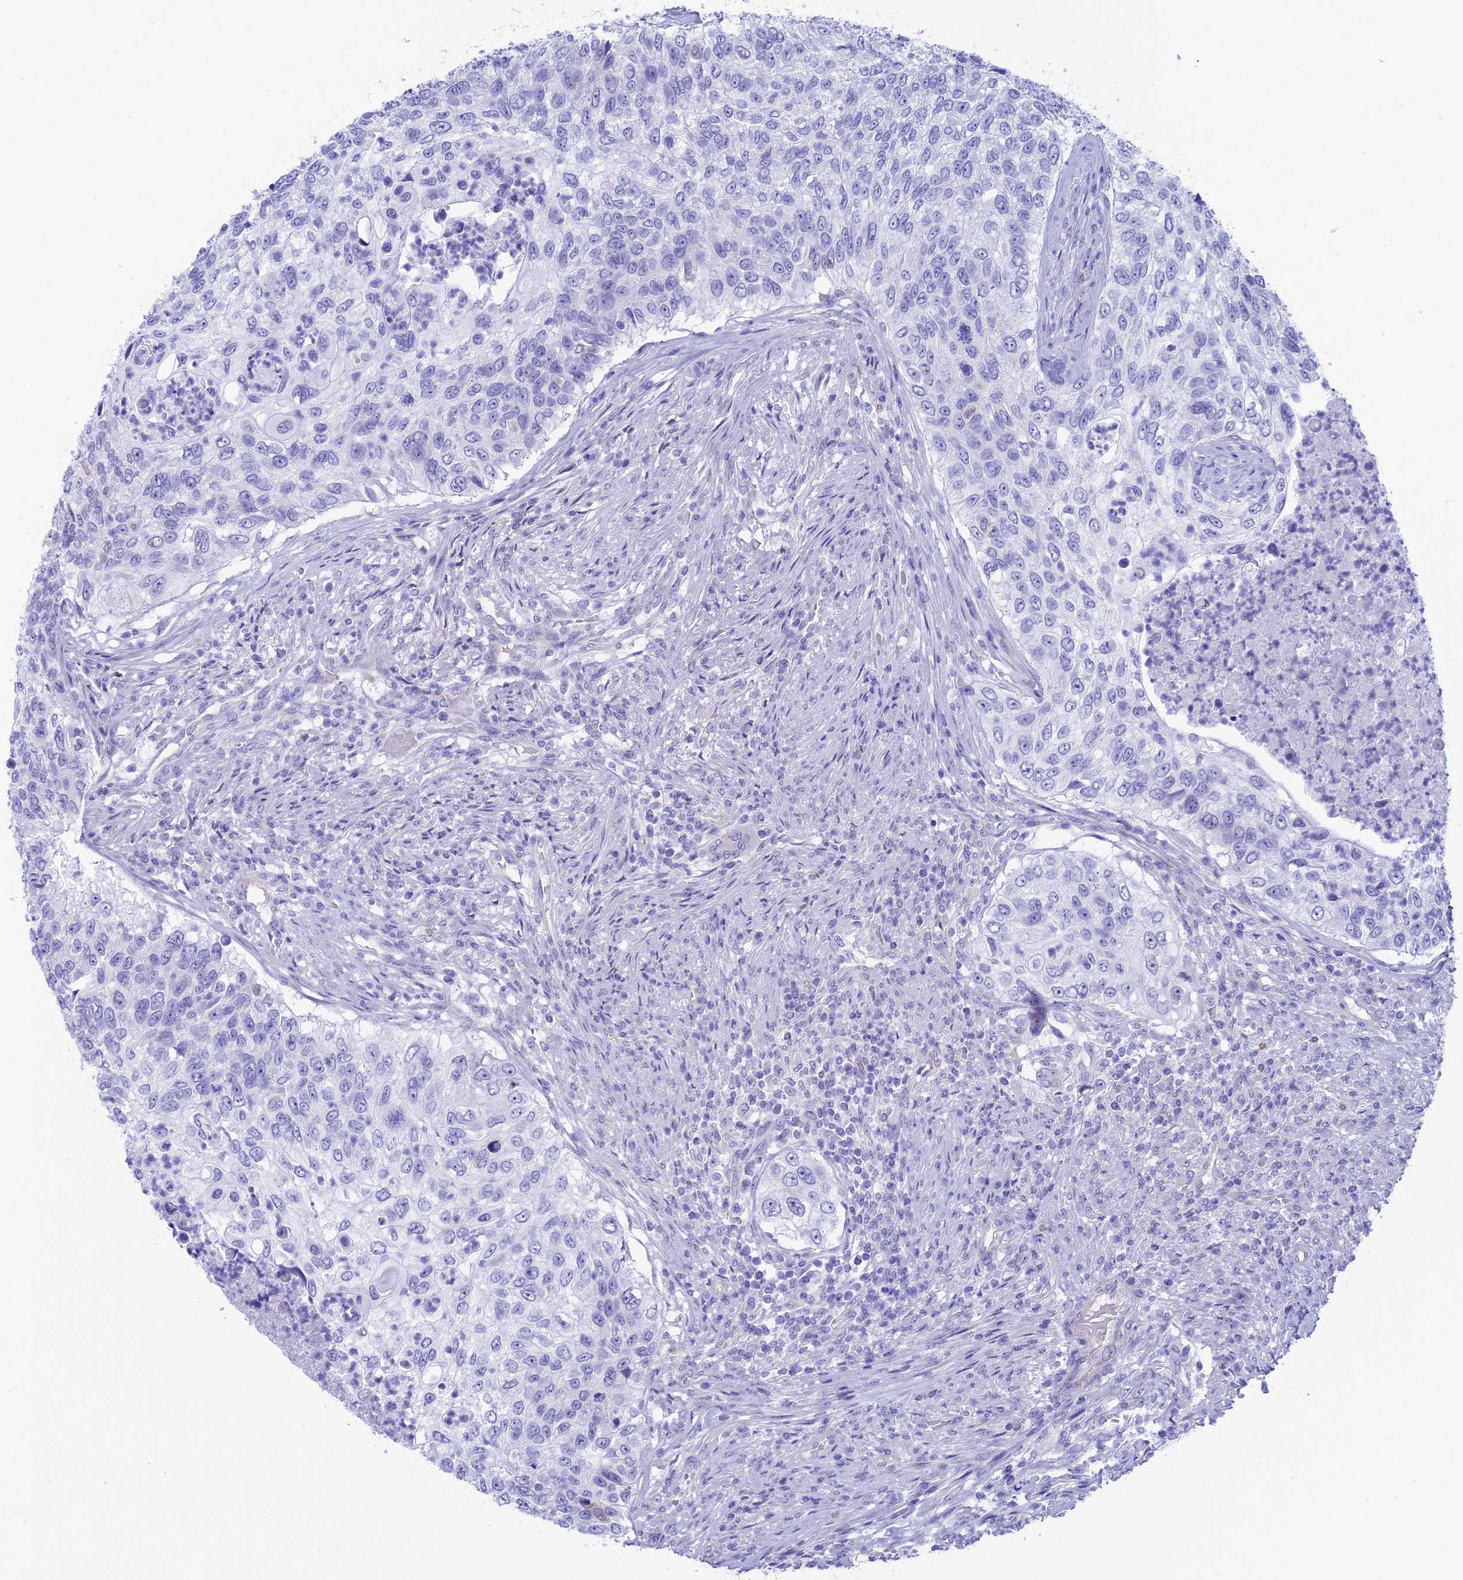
{"staining": {"intensity": "negative", "quantity": "none", "location": "none"}, "tissue": "urothelial cancer", "cell_type": "Tumor cells", "image_type": "cancer", "snomed": [{"axis": "morphology", "description": "Urothelial carcinoma, High grade"}, {"axis": "topography", "description": "Urinary bladder"}], "caption": "IHC photomicrograph of neoplastic tissue: high-grade urothelial carcinoma stained with DAB shows no significant protein positivity in tumor cells.", "gene": "GNGT2", "patient": {"sex": "female", "age": 60}}